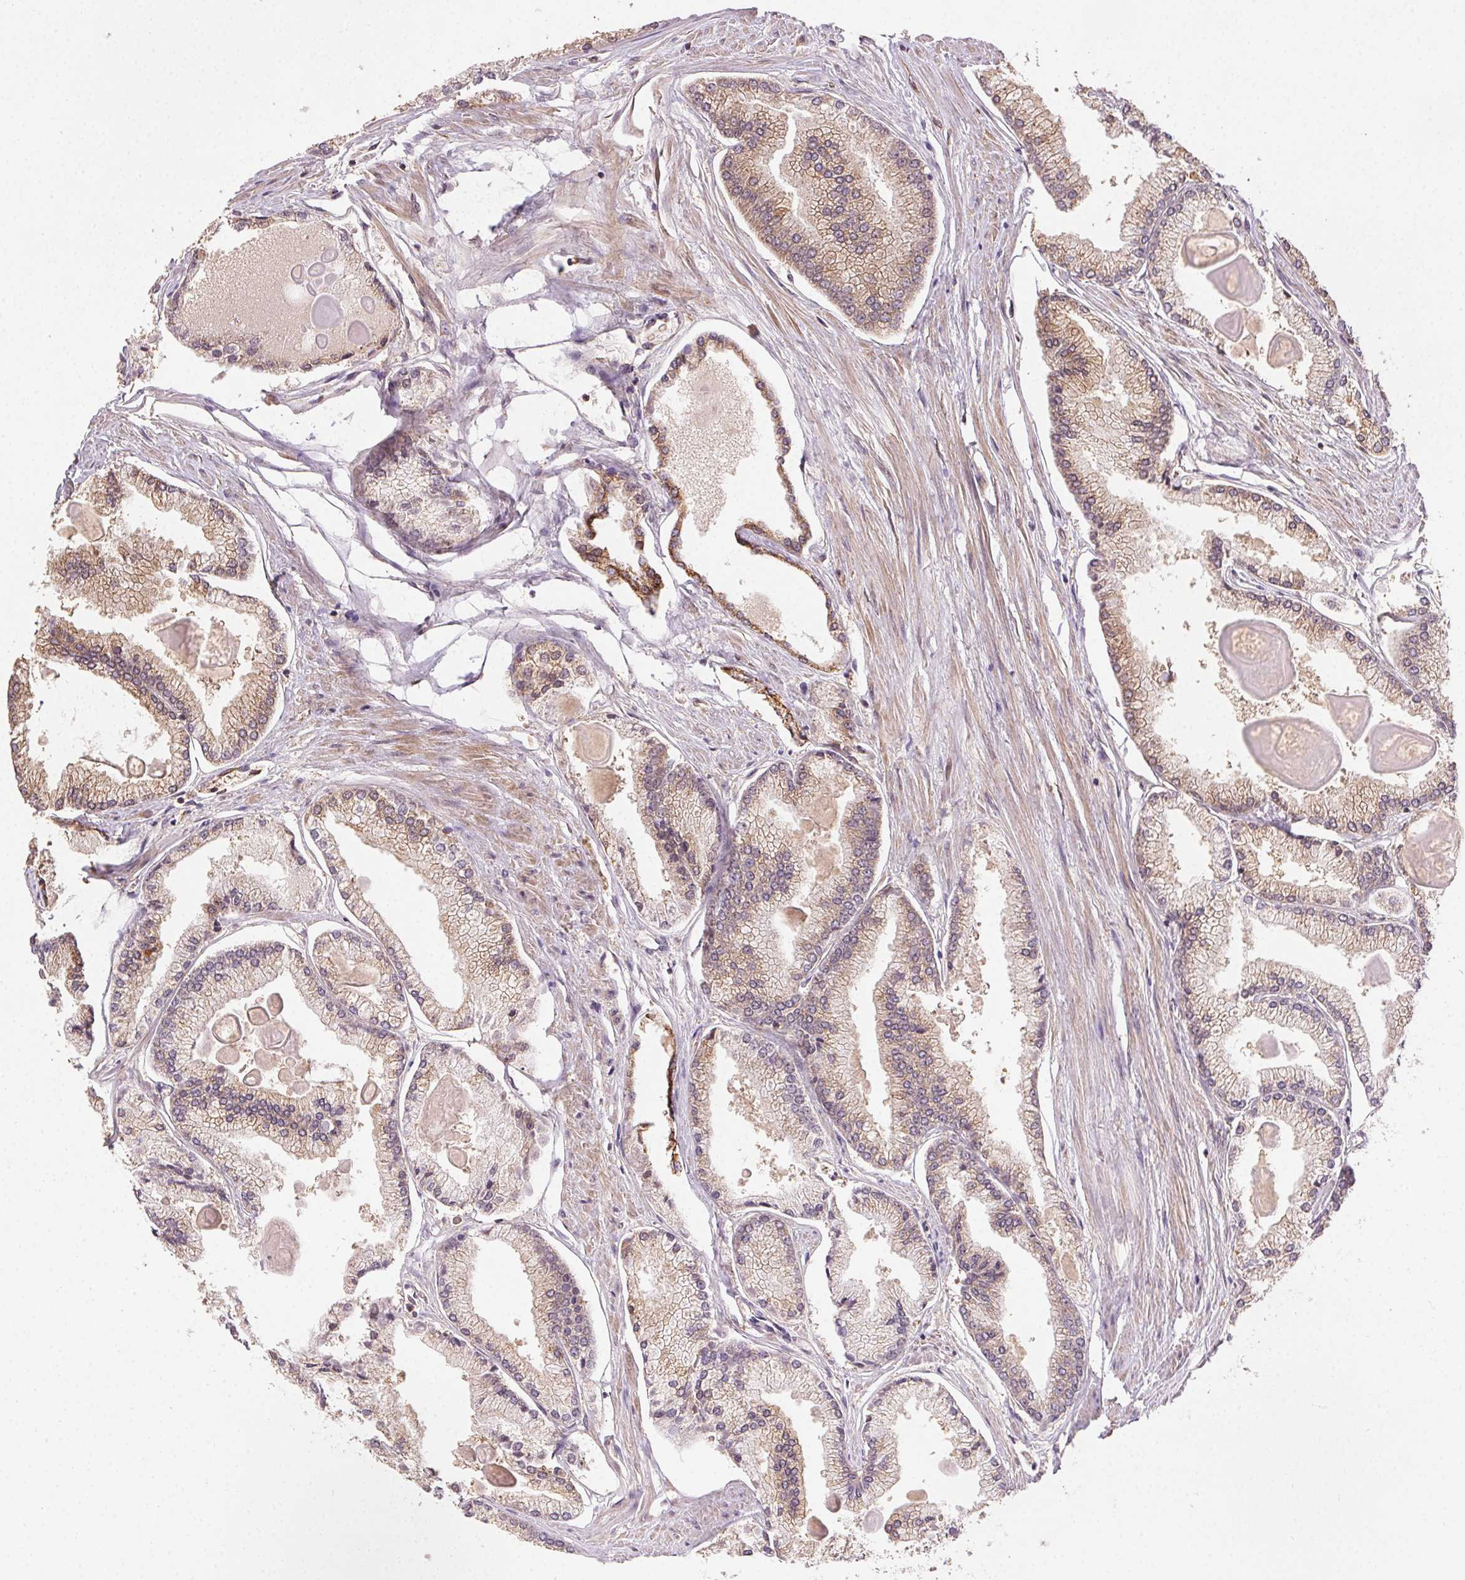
{"staining": {"intensity": "weak", "quantity": "25%-75%", "location": "cytoplasmic/membranous"}, "tissue": "prostate cancer", "cell_type": "Tumor cells", "image_type": "cancer", "snomed": [{"axis": "morphology", "description": "Adenocarcinoma, High grade"}, {"axis": "topography", "description": "Prostate"}], "caption": "This is a photomicrograph of IHC staining of prostate adenocarcinoma (high-grade), which shows weak positivity in the cytoplasmic/membranous of tumor cells.", "gene": "KLHL15", "patient": {"sex": "male", "age": 68}}